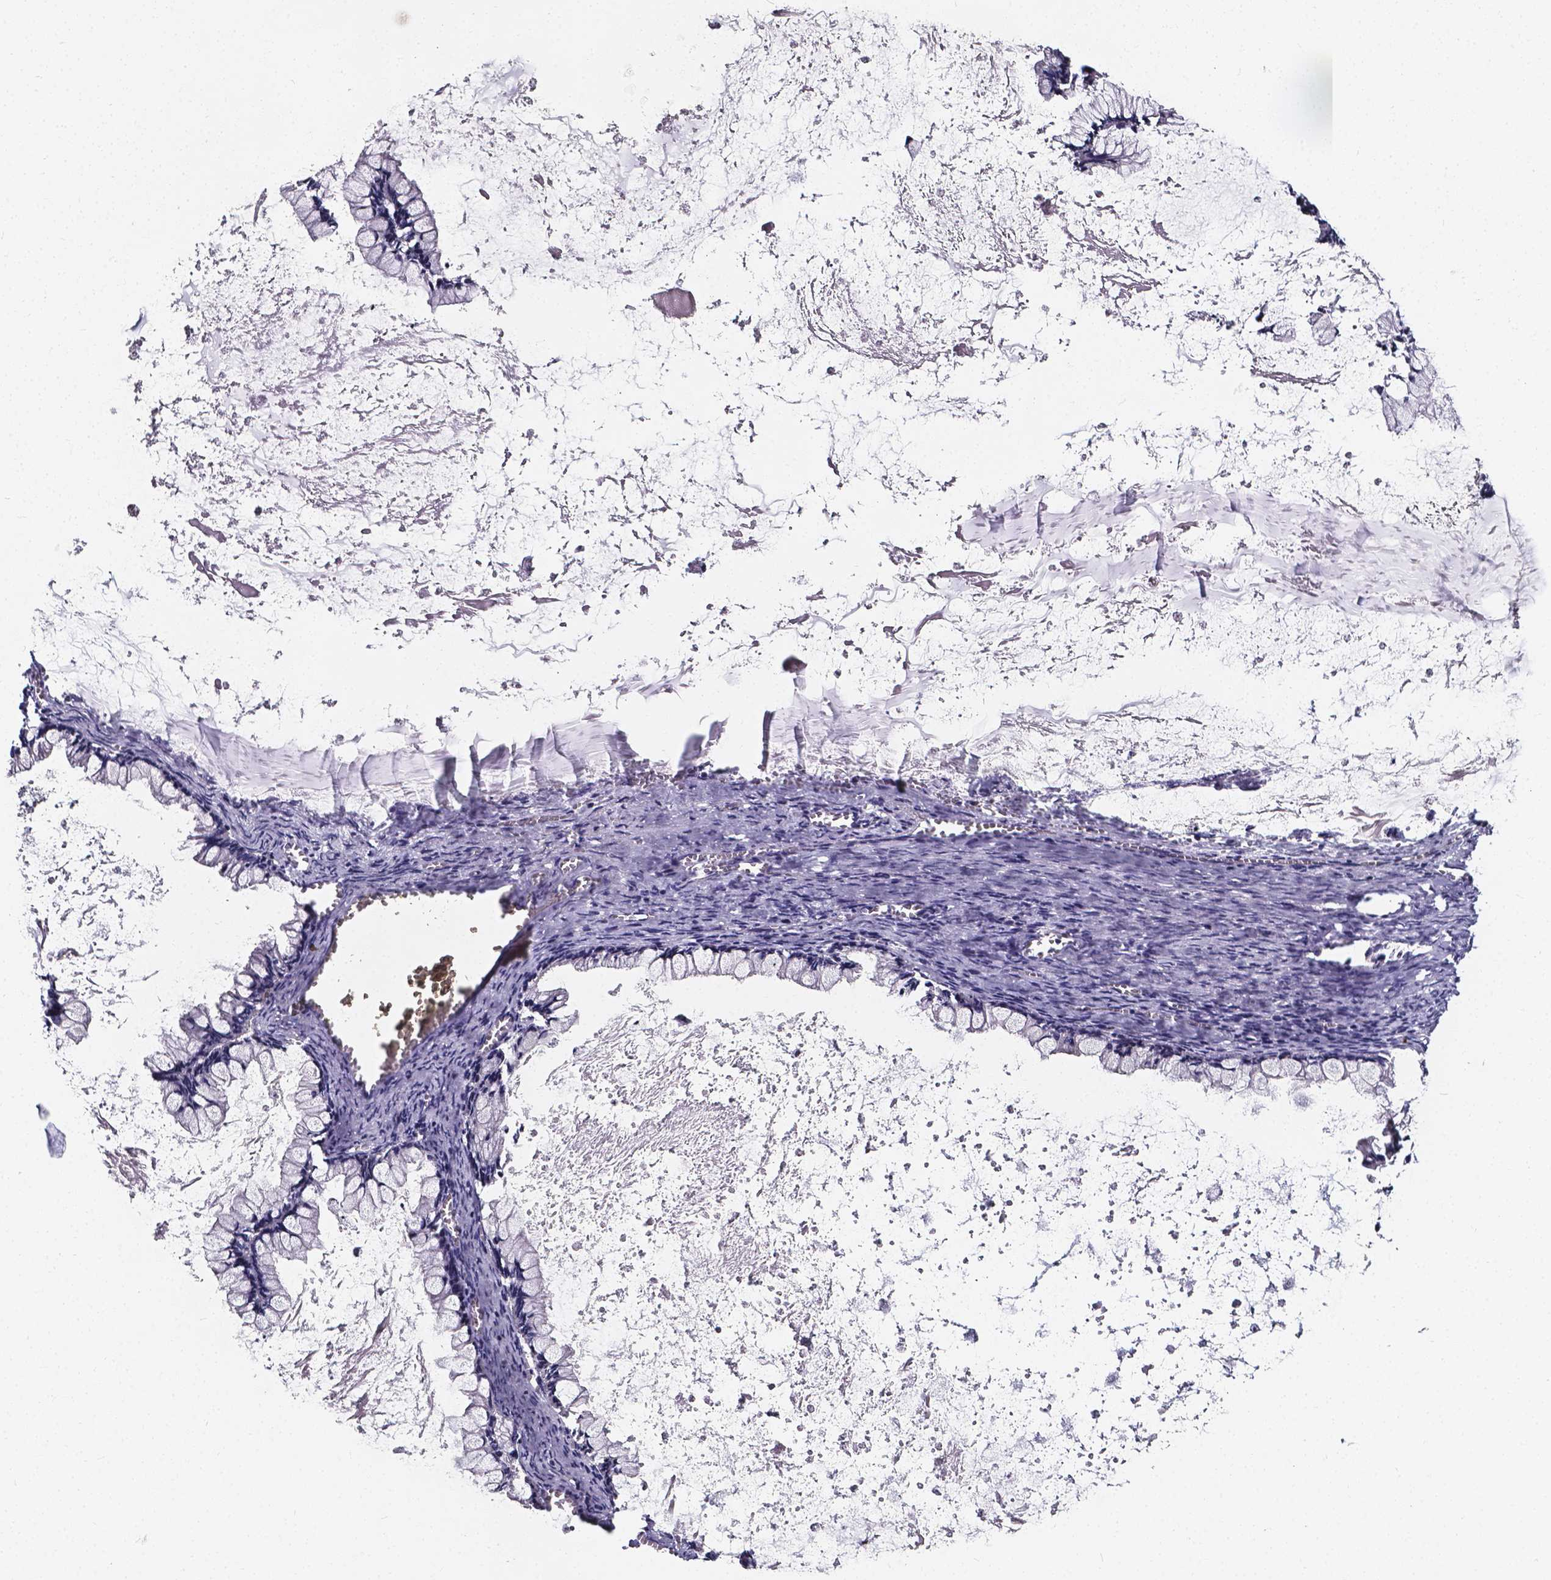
{"staining": {"intensity": "negative", "quantity": "none", "location": "none"}, "tissue": "ovarian cancer", "cell_type": "Tumor cells", "image_type": "cancer", "snomed": [{"axis": "morphology", "description": "Cystadenocarcinoma, mucinous, NOS"}, {"axis": "topography", "description": "Ovary"}], "caption": "A histopathology image of human mucinous cystadenocarcinoma (ovarian) is negative for staining in tumor cells.", "gene": "CACNG8", "patient": {"sex": "female", "age": 67}}